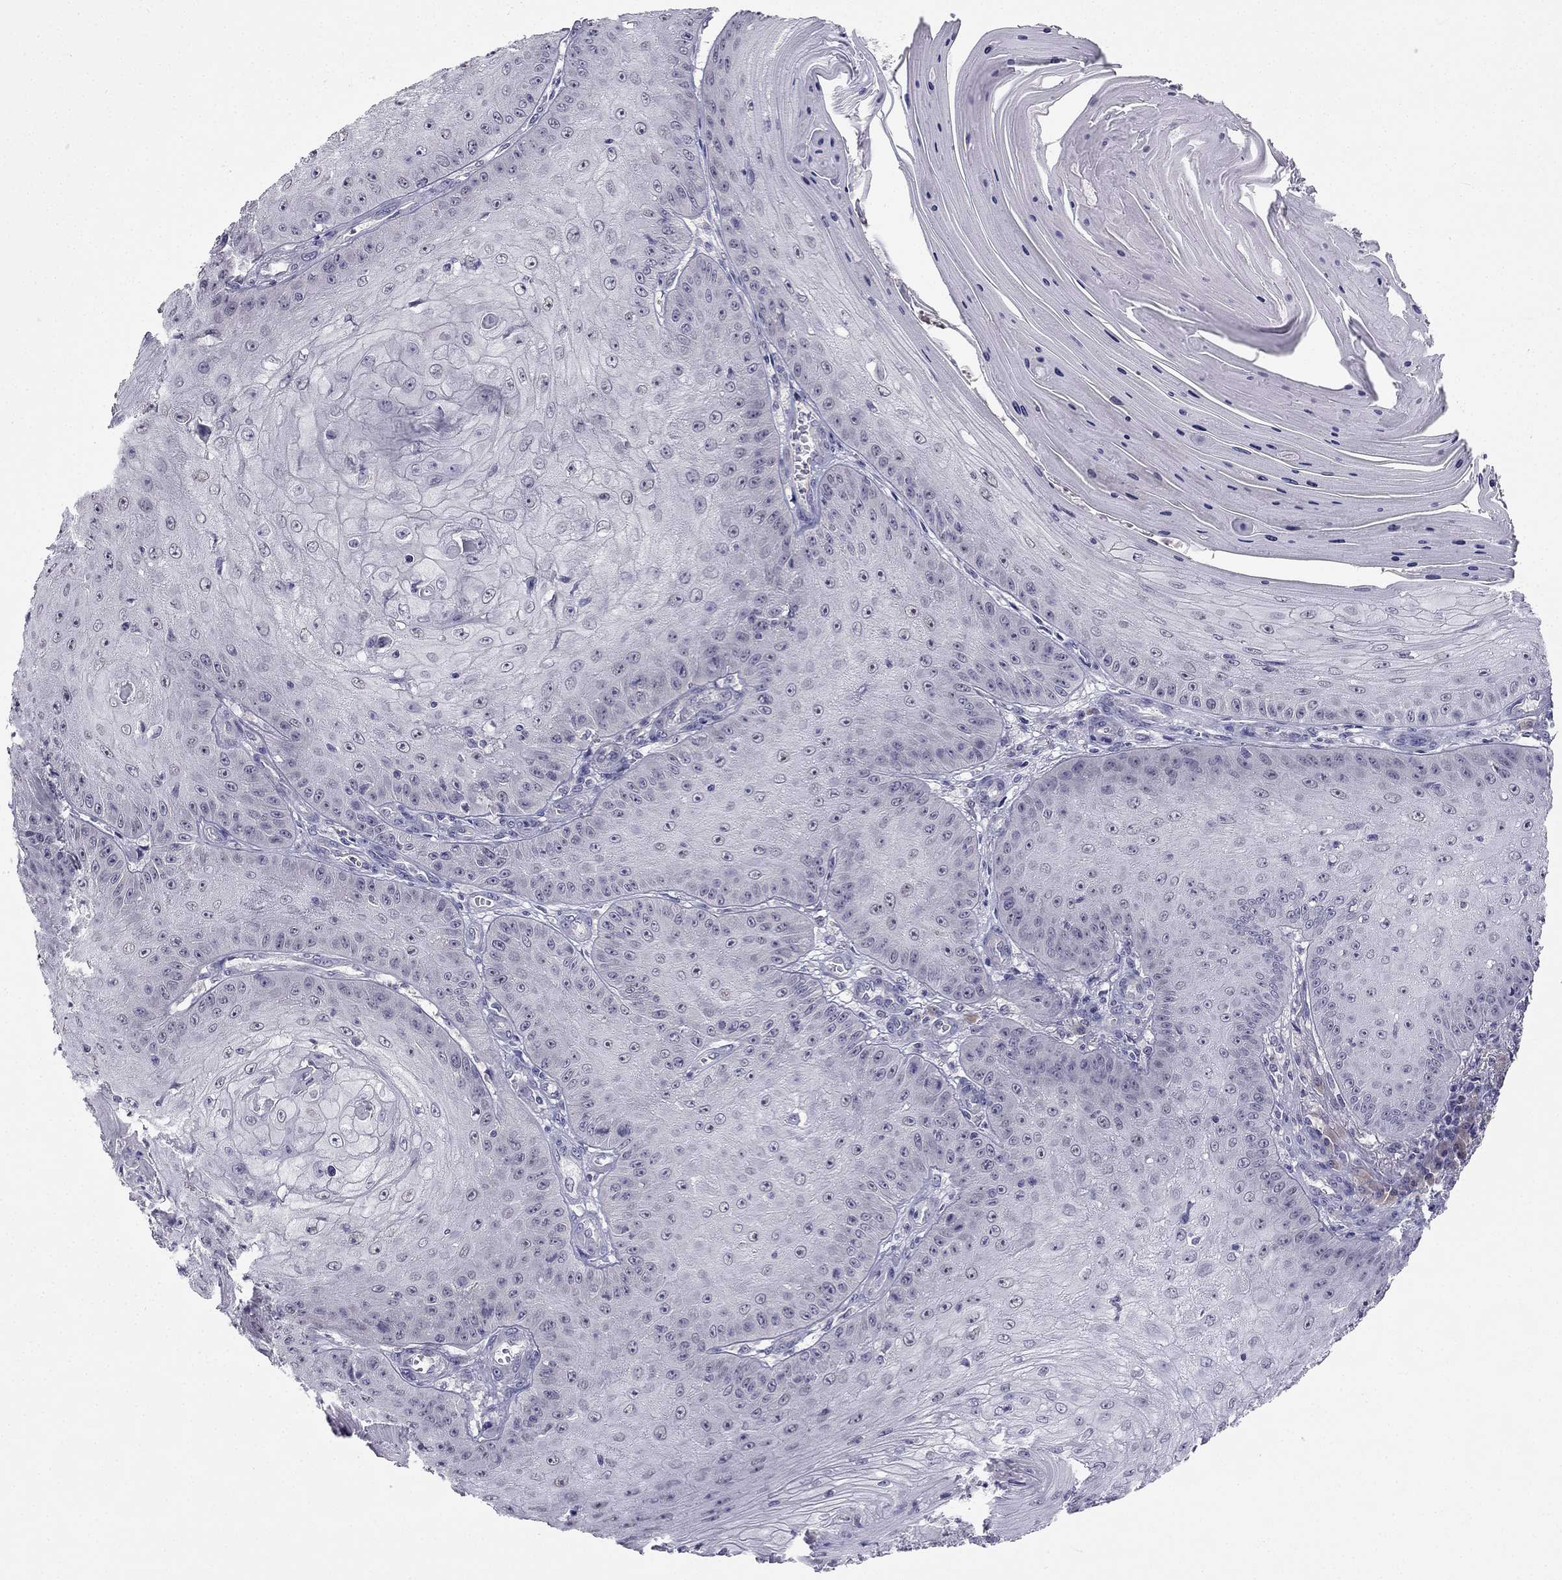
{"staining": {"intensity": "negative", "quantity": "none", "location": "none"}, "tissue": "skin cancer", "cell_type": "Tumor cells", "image_type": "cancer", "snomed": [{"axis": "morphology", "description": "Squamous cell carcinoma, NOS"}, {"axis": "topography", "description": "Skin"}], "caption": "Immunohistochemistry (IHC) of human skin squamous cell carcinoma demonstrates no expression in tumor cells.", "gene": "C16orf89", "patient": {"sex": "male", "age": 70}}